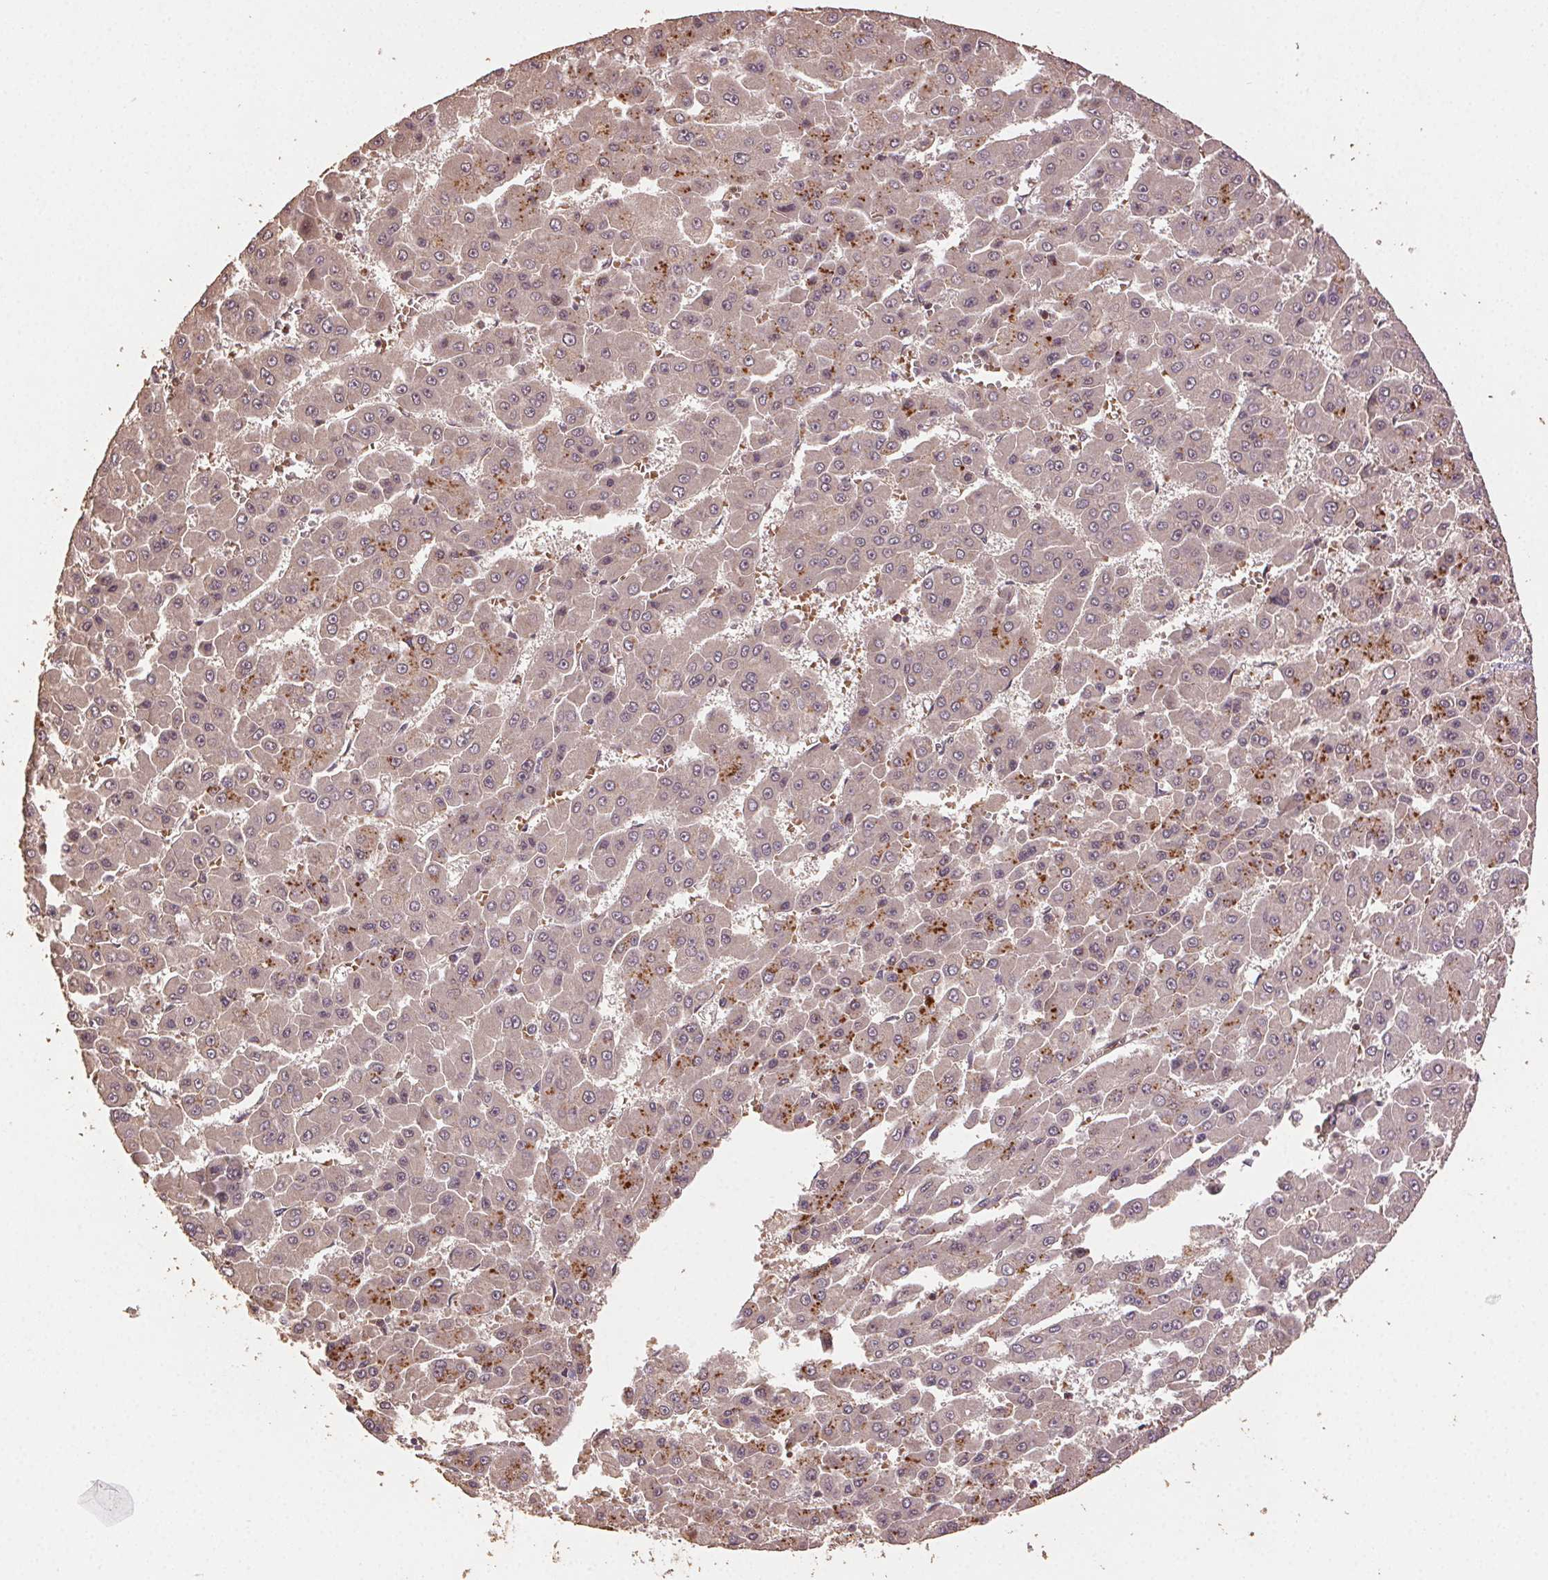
{"staining": {"intensity": "weak", "quantity": ">75%", "location": "cytoplasmic/membranous"}, "tissue": "liver cancer", "cell_type": "Tumor cells", "image_type": "cancer", "snomed": [{"axis": "morphology", "description": "Carcinoma, Hepatocellular, NOS"}, {"axis": "topography", "description": "Liver"}], "caption": "The image displays immunohistochemical staining of liver cancer. There is weak cytoplasmic/membranous expression is appreciated in about >75% of tumor cells.", "gene": "KLHL15", "patient": {"sex": "male", "age": 78}}